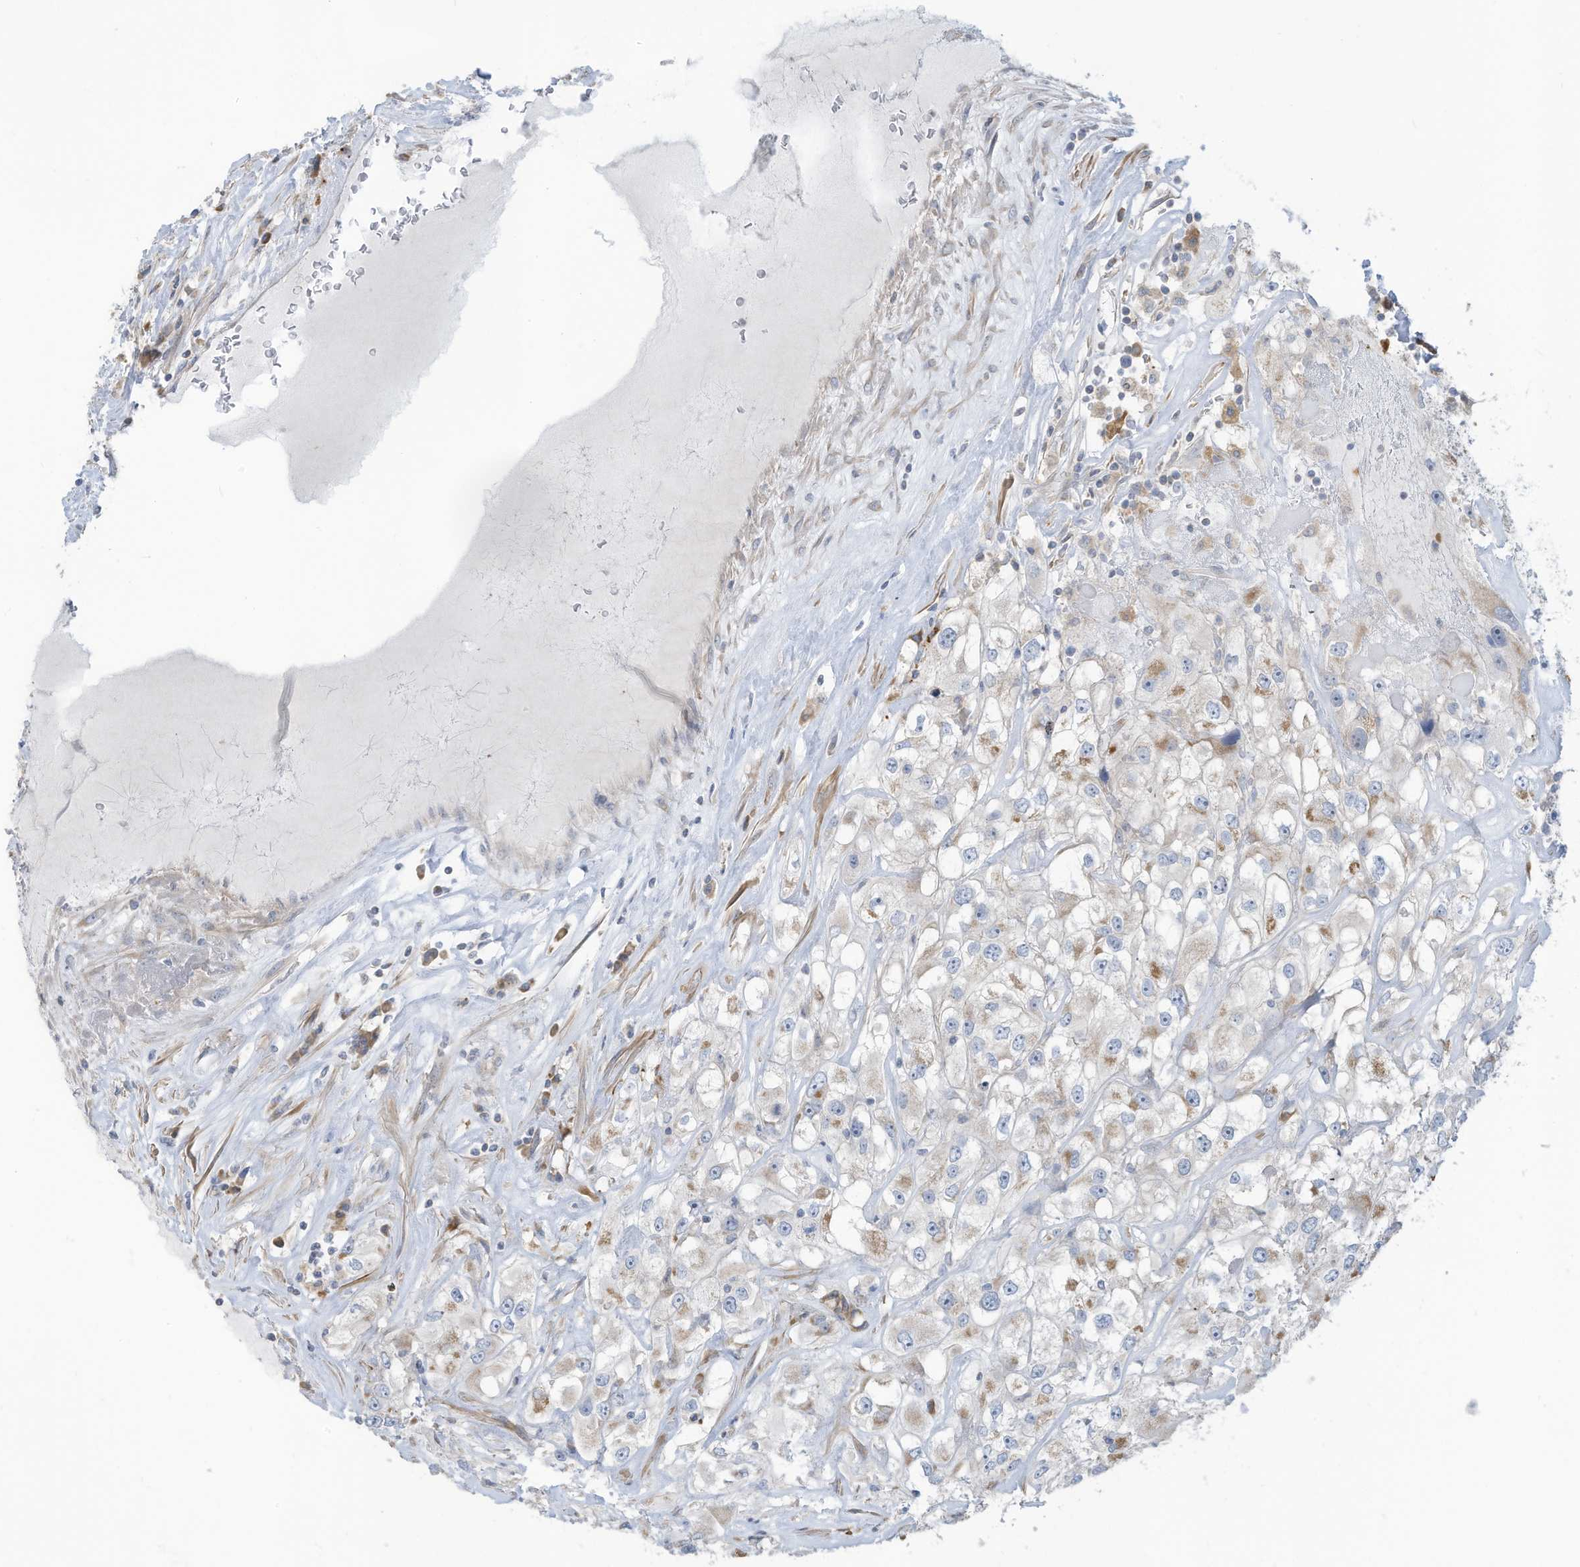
{"staining": {"intensity": "weak", "quantity": "<25%", "location": "cytoplasmic/membranous"}, "tissue": "renal cancer", "cell_type": "Tumor cells", "image_type": "cancer", "snomed": [{"axis": "morphology", "description": "Adenocarcinoma, NOS"}, {"axis": "topography", "description": "Kidney"}], "caption": "An immunohistochemistry (IHC) image of adenocarcinoma (renal) is shown. There is no staining in tumor cells of adenocarcinoma (renal).", "gene": "GTPBP2", "patient": {"sex": "female", "age": 52}}